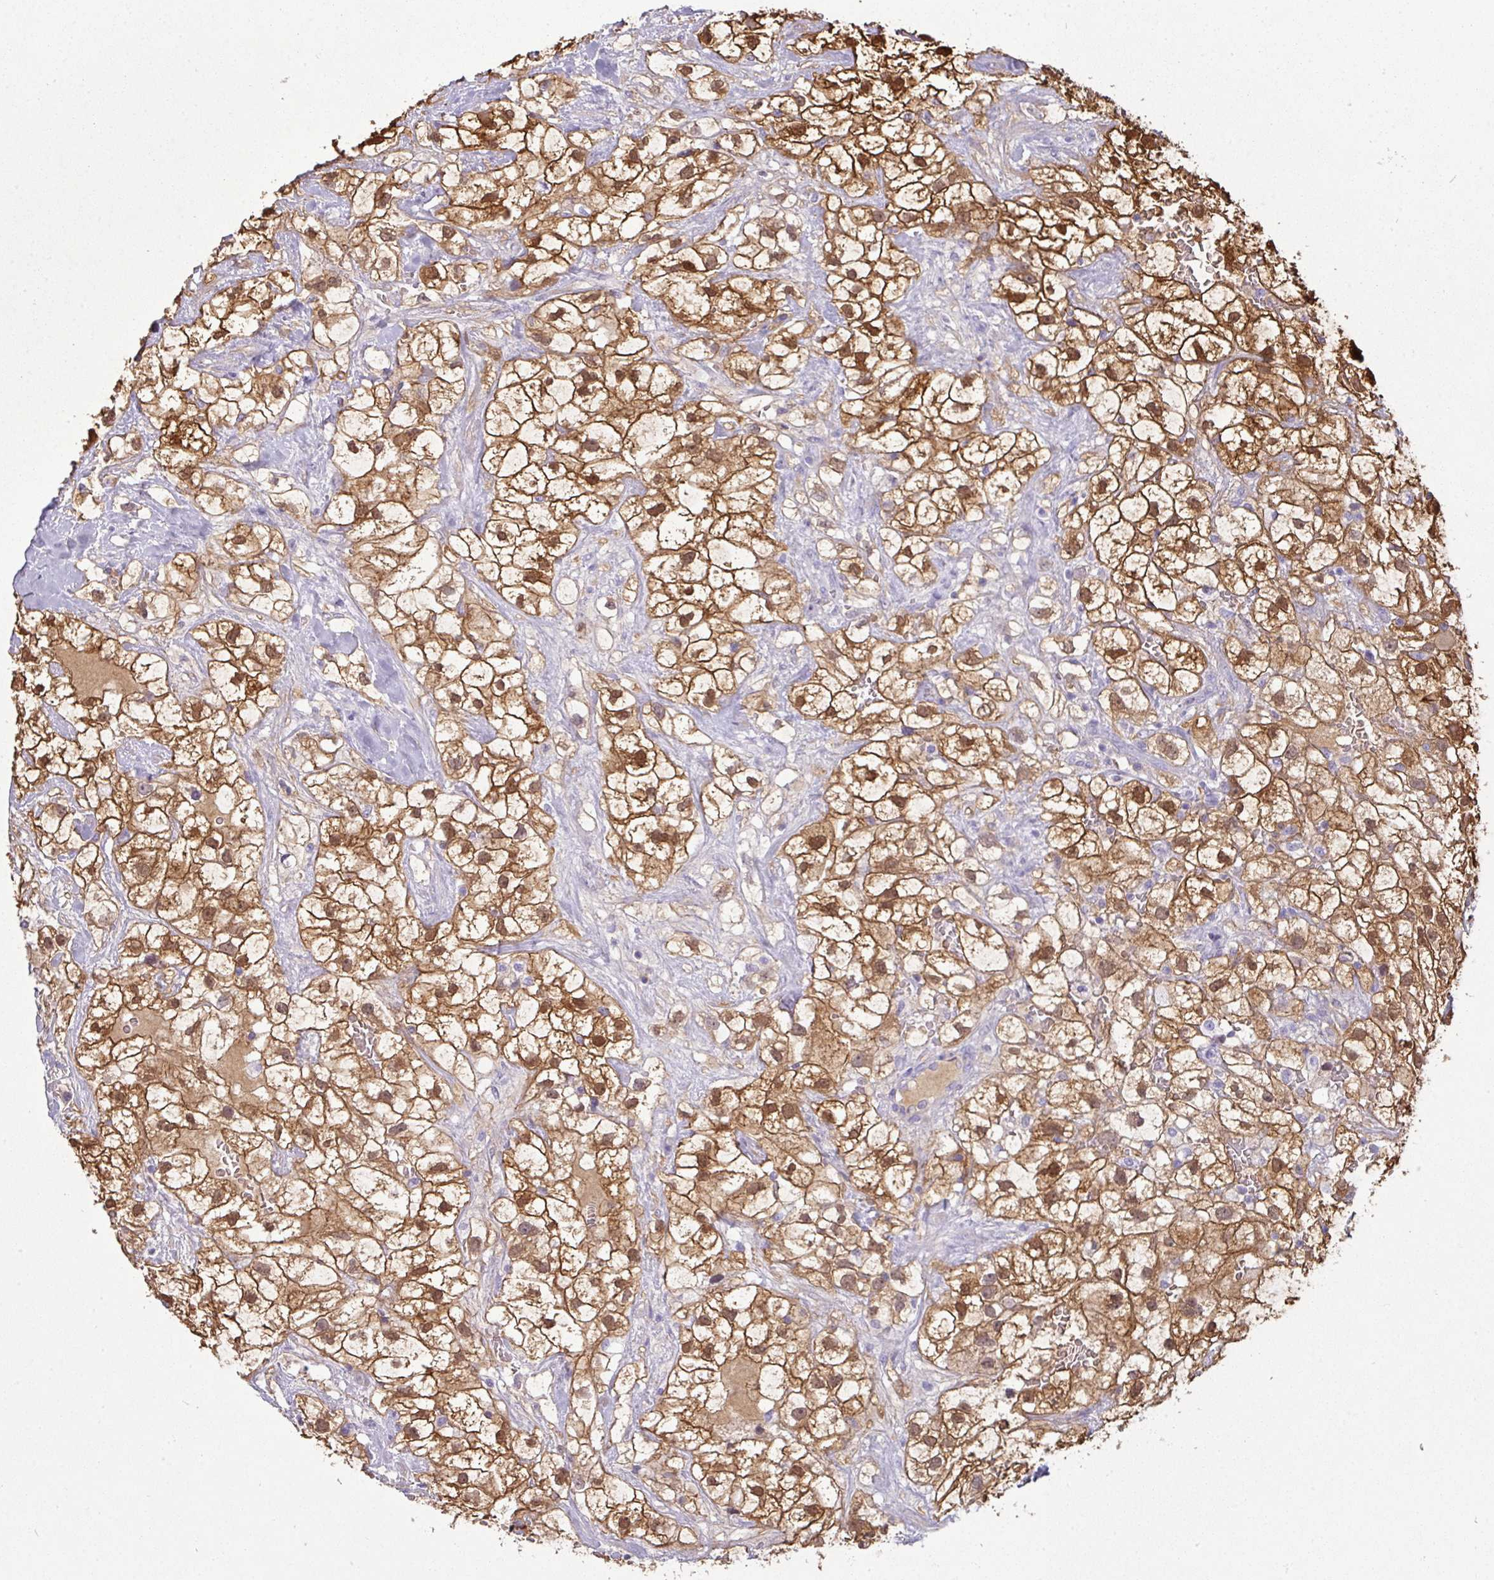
{"staining": {"intensity": "strong", "quantity": ">75%", "location": "cytoplasmic/membranous,nuclear"}, "tissue": "renal cancer", "cell_type": "Tumor cells", "image_type": "cancer", "snomed": [{"axis": "morphology", "description": "Adenocarcinoma, NOS"}, {"axis": "topography", "description": "Kidney"}], "caption": "A high-resolution image shows immunohistochemistry (IHC) staining of renal cancer, which demonstrates strong cytoplasmic/membranous and nuclear positivity in approximately >75% of tumor cells.", "gene": "GSTA3", "patient": {"sex": "male", "age": 59}}